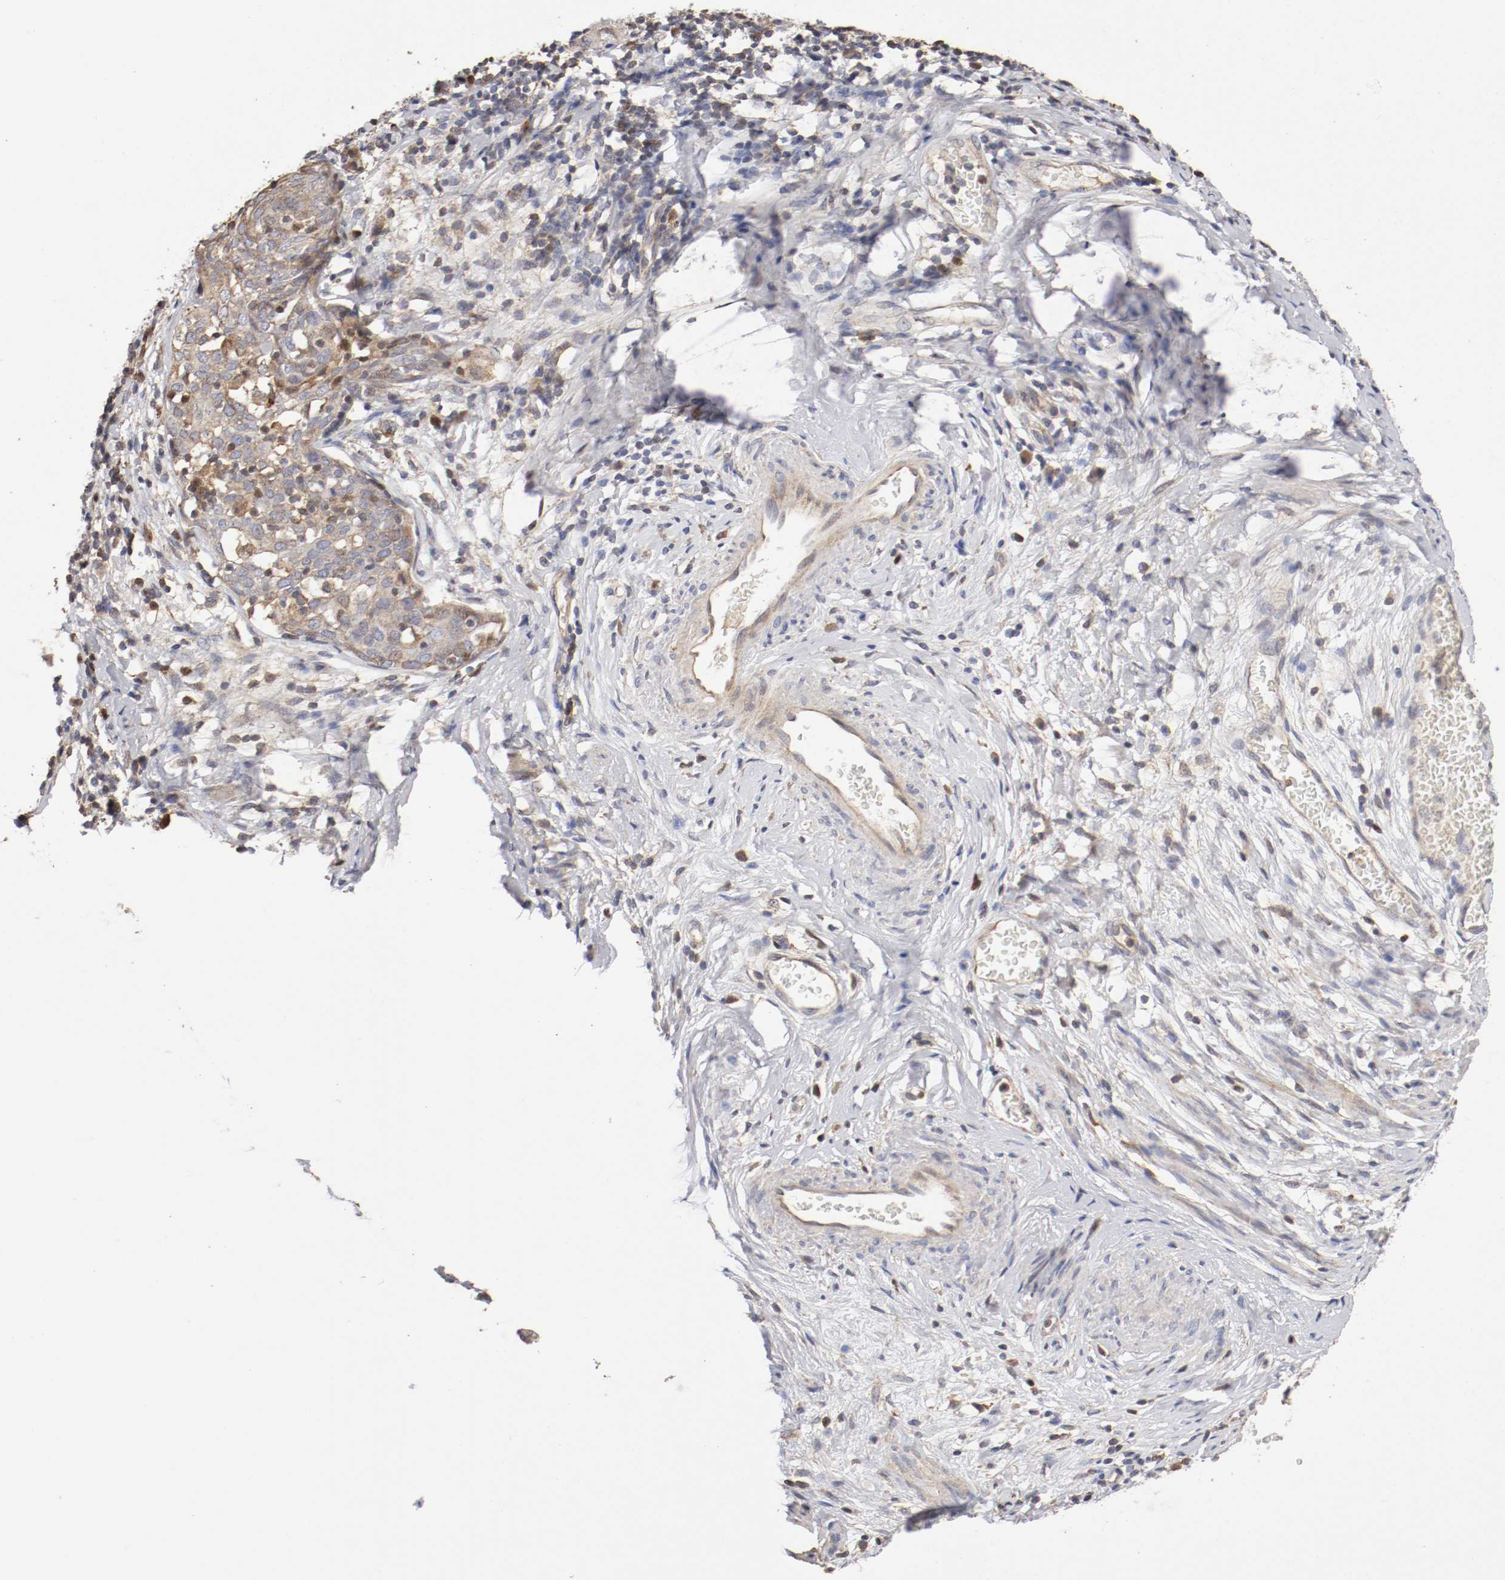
{"staining": {"intensity": "weak", "quantity": "25%-75%", "location": "cytoplasmic/membranous"}, "tissue": "cervical cancer", "cell_type": "Tumor cells", "image_type": "cancer", "snomed": [{"axis": "morphology", "description": "Normal tissue, NOS"}, {"axis": "morphology", "description": "Squamous cell carcinoma, NOS"}, {"axis": "topography", "description": "Cervix"}], "caption": "A brown stain shows weak cytoplasmic/membranous staining of a protein in human cervical cancer (squamous cell carcinoma) tumor cells.", "gene": "CDK6", "patient": {"sex": "female", "age": 67}}